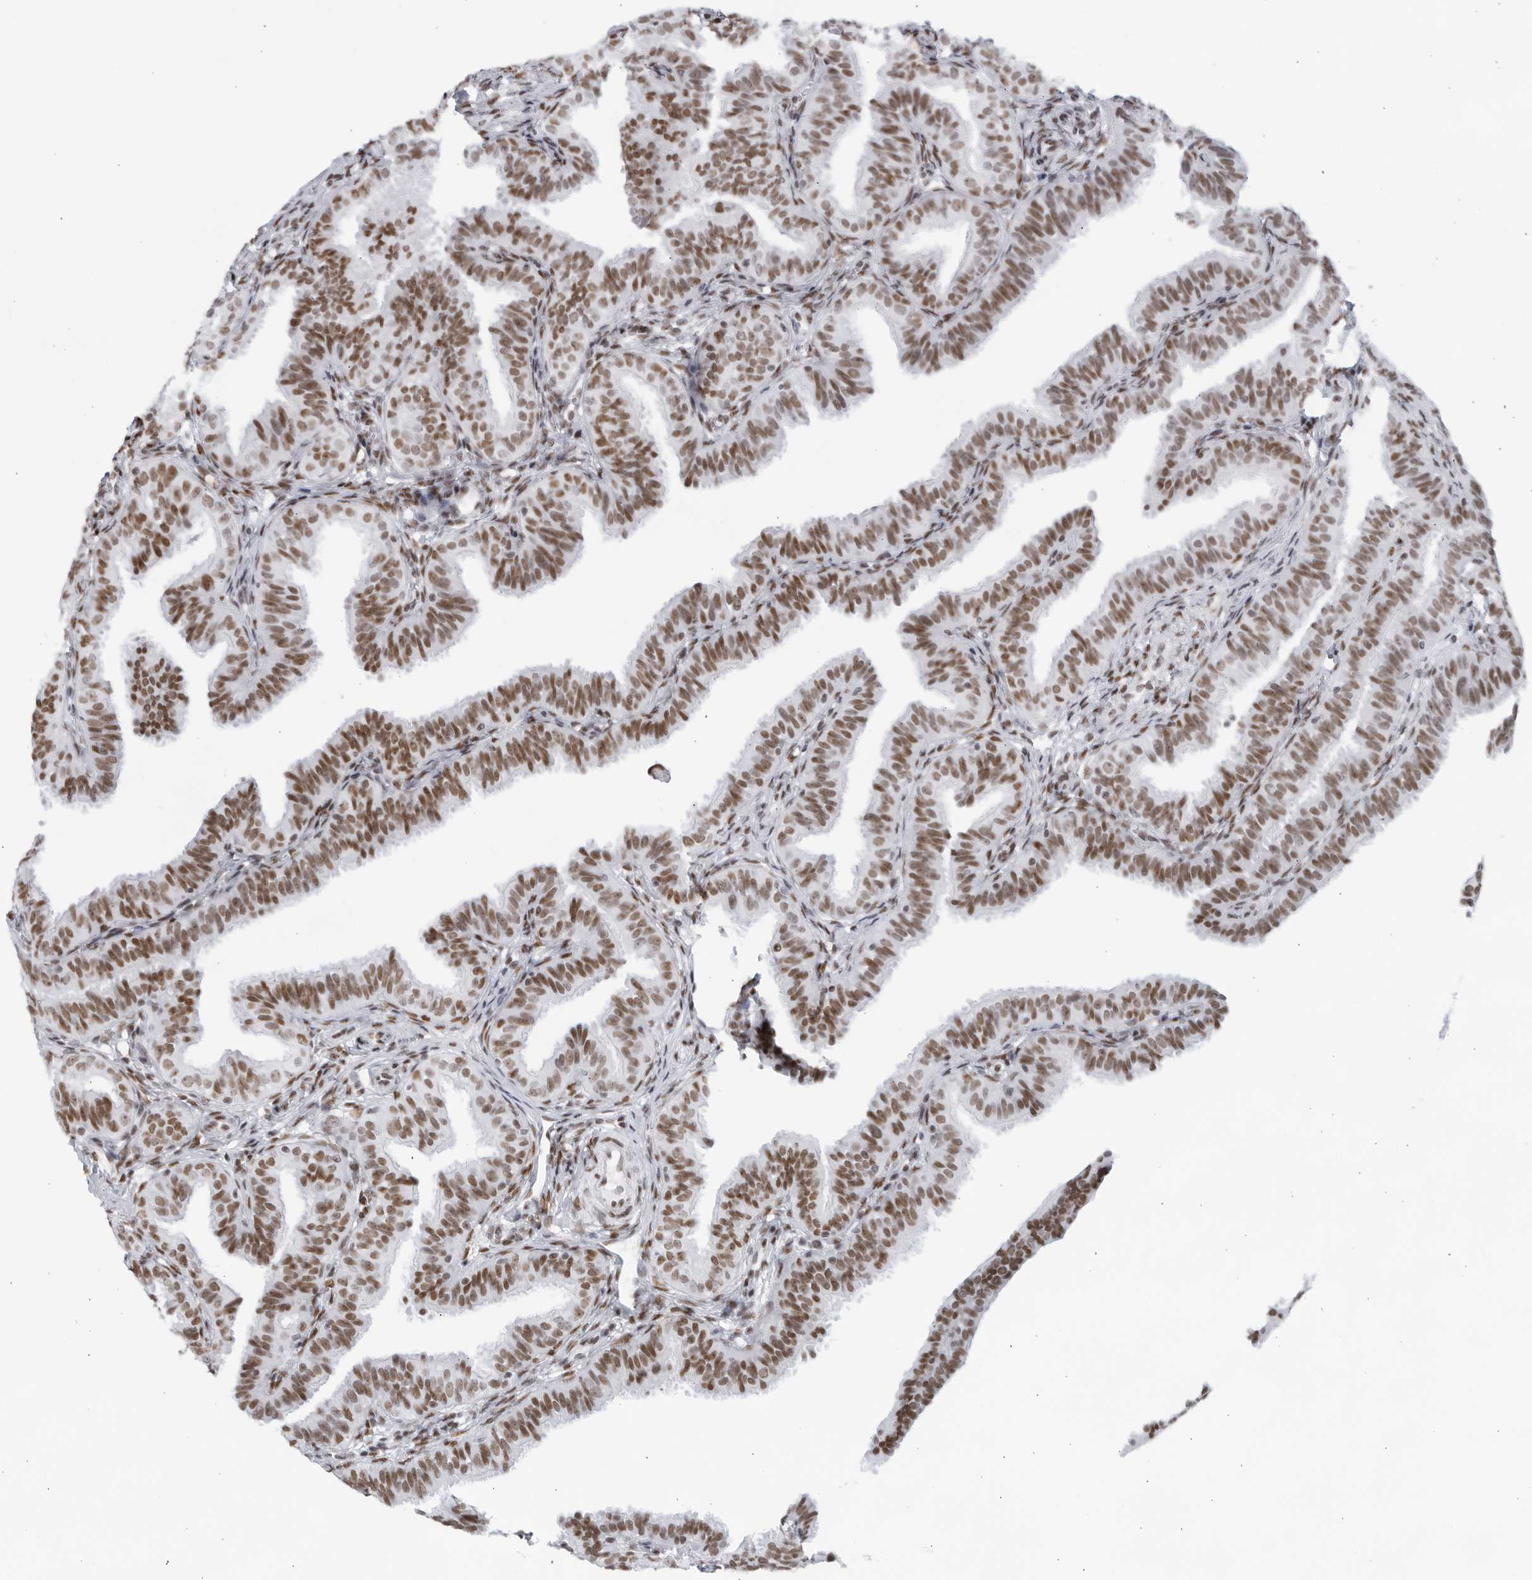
{"staining": {"intensity": "moderate", "quantity": ">75%", "location": "nuclear"}, "tissue": "fallopian tube", "cell_type": "Glandular cells", "image_type": "normal", "snomed": [{"axis": "morphology", "description": "Normal tissue, NOS"}, {"axis": "topography", "description": "Fallopian tube"}], "caption": "Immunohistochemistry histopathology image of normal fallopian tube stained for a protein (brown), which reveals medium levels of moderate nuclear staining in about >75% of glandular cells.", "gene": "HP1BP3", "patient": {"sex": "female", "age": 35}}